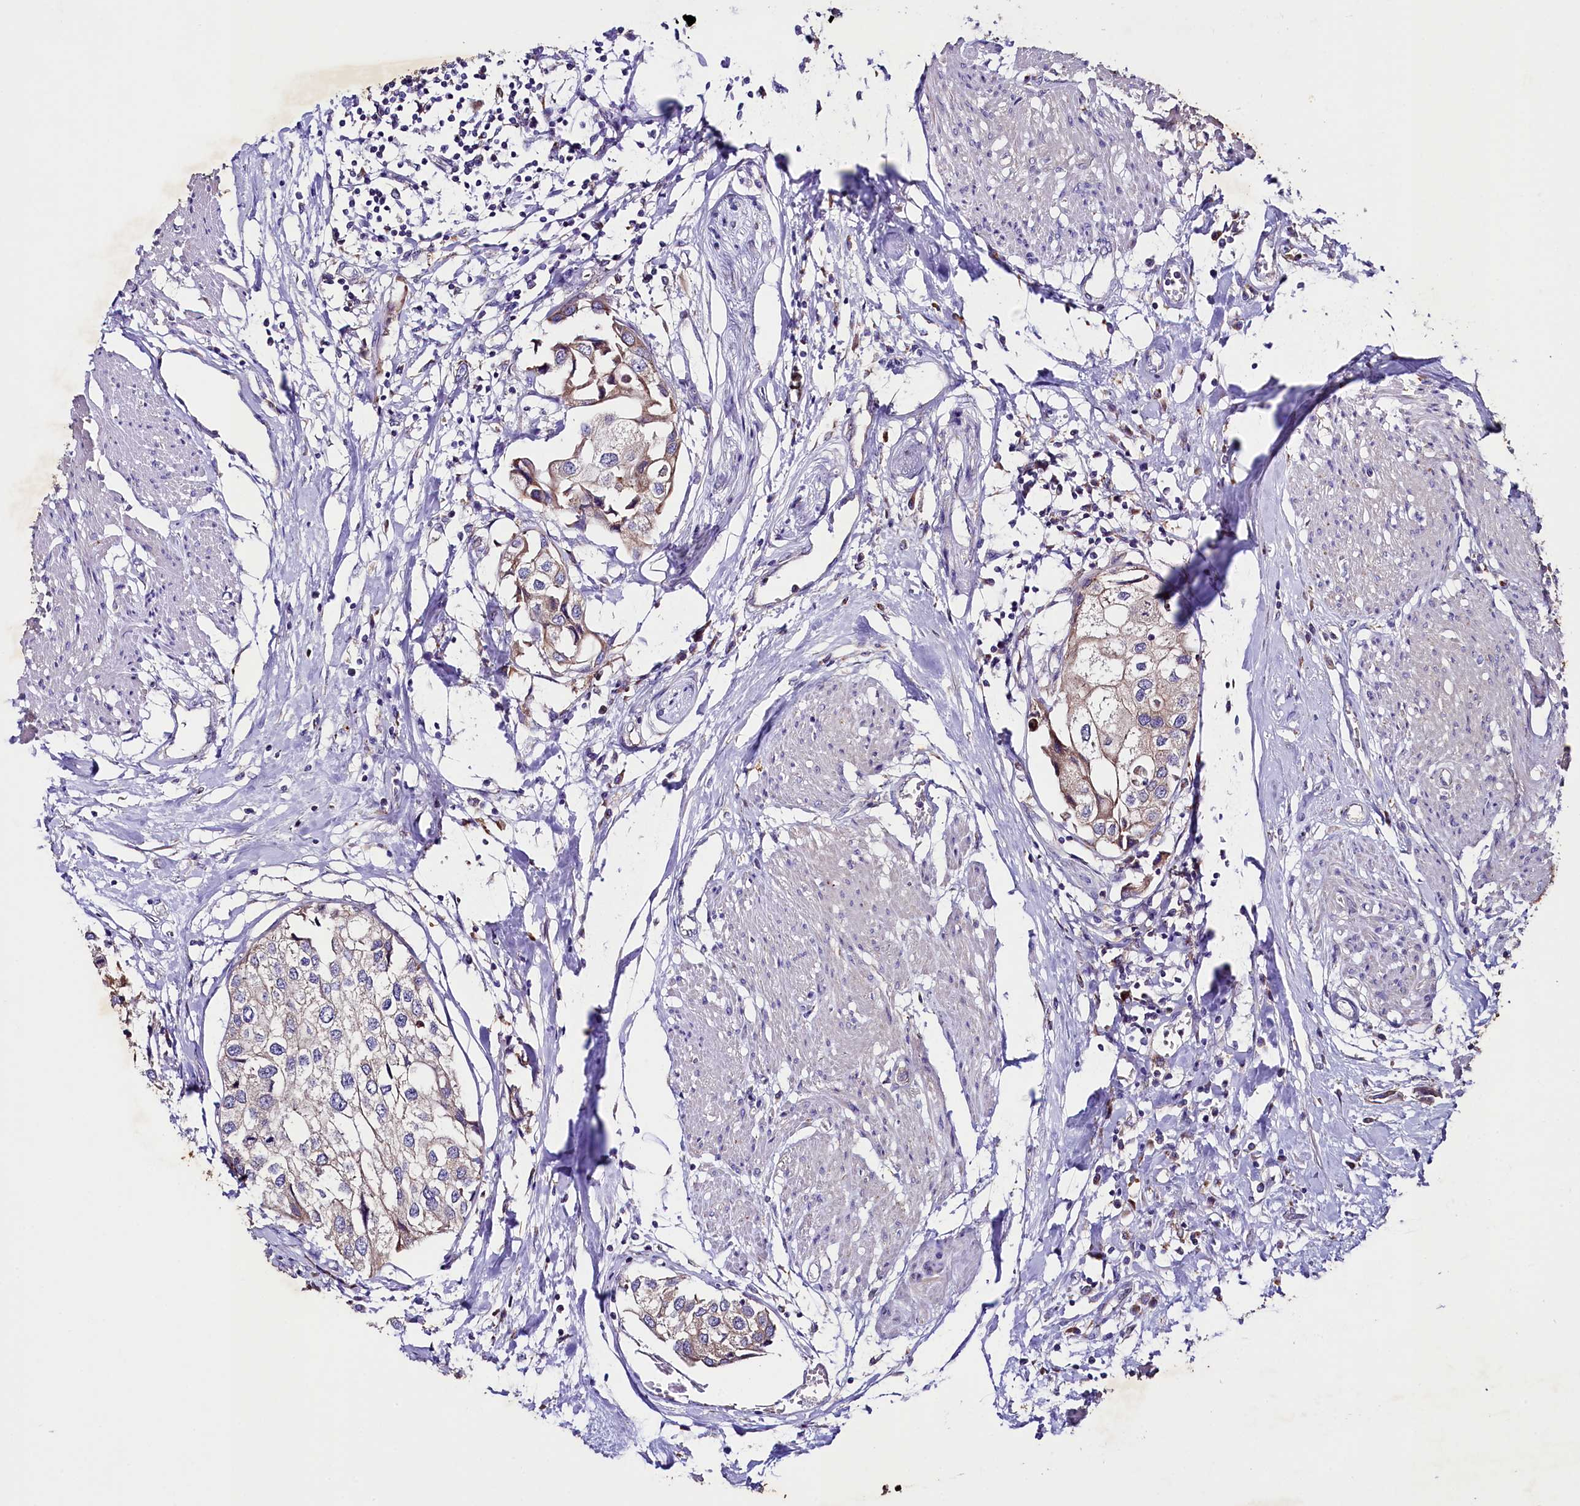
{"staining": {"intensity": "moderate", "quantity": "25%-75%", "location": "cytoplasmic/membranous"}, "tissue": "urothelial cancer", "cell_type": "Tumor cells", "image_type": "cancer", "snomed": [{"axis": "morphology", "description": "Urothelial carcinoma, High grade"}, {"axis": "topography", "description": "Urinary bladder"}], "caption": "Moderate cytoplasmic/membranous expression is appreciated in about 25%-75% of tumor cells in urothelial cancer.", "gene": "SACM1L", "patient": {"sex": "male", "age": 64}}